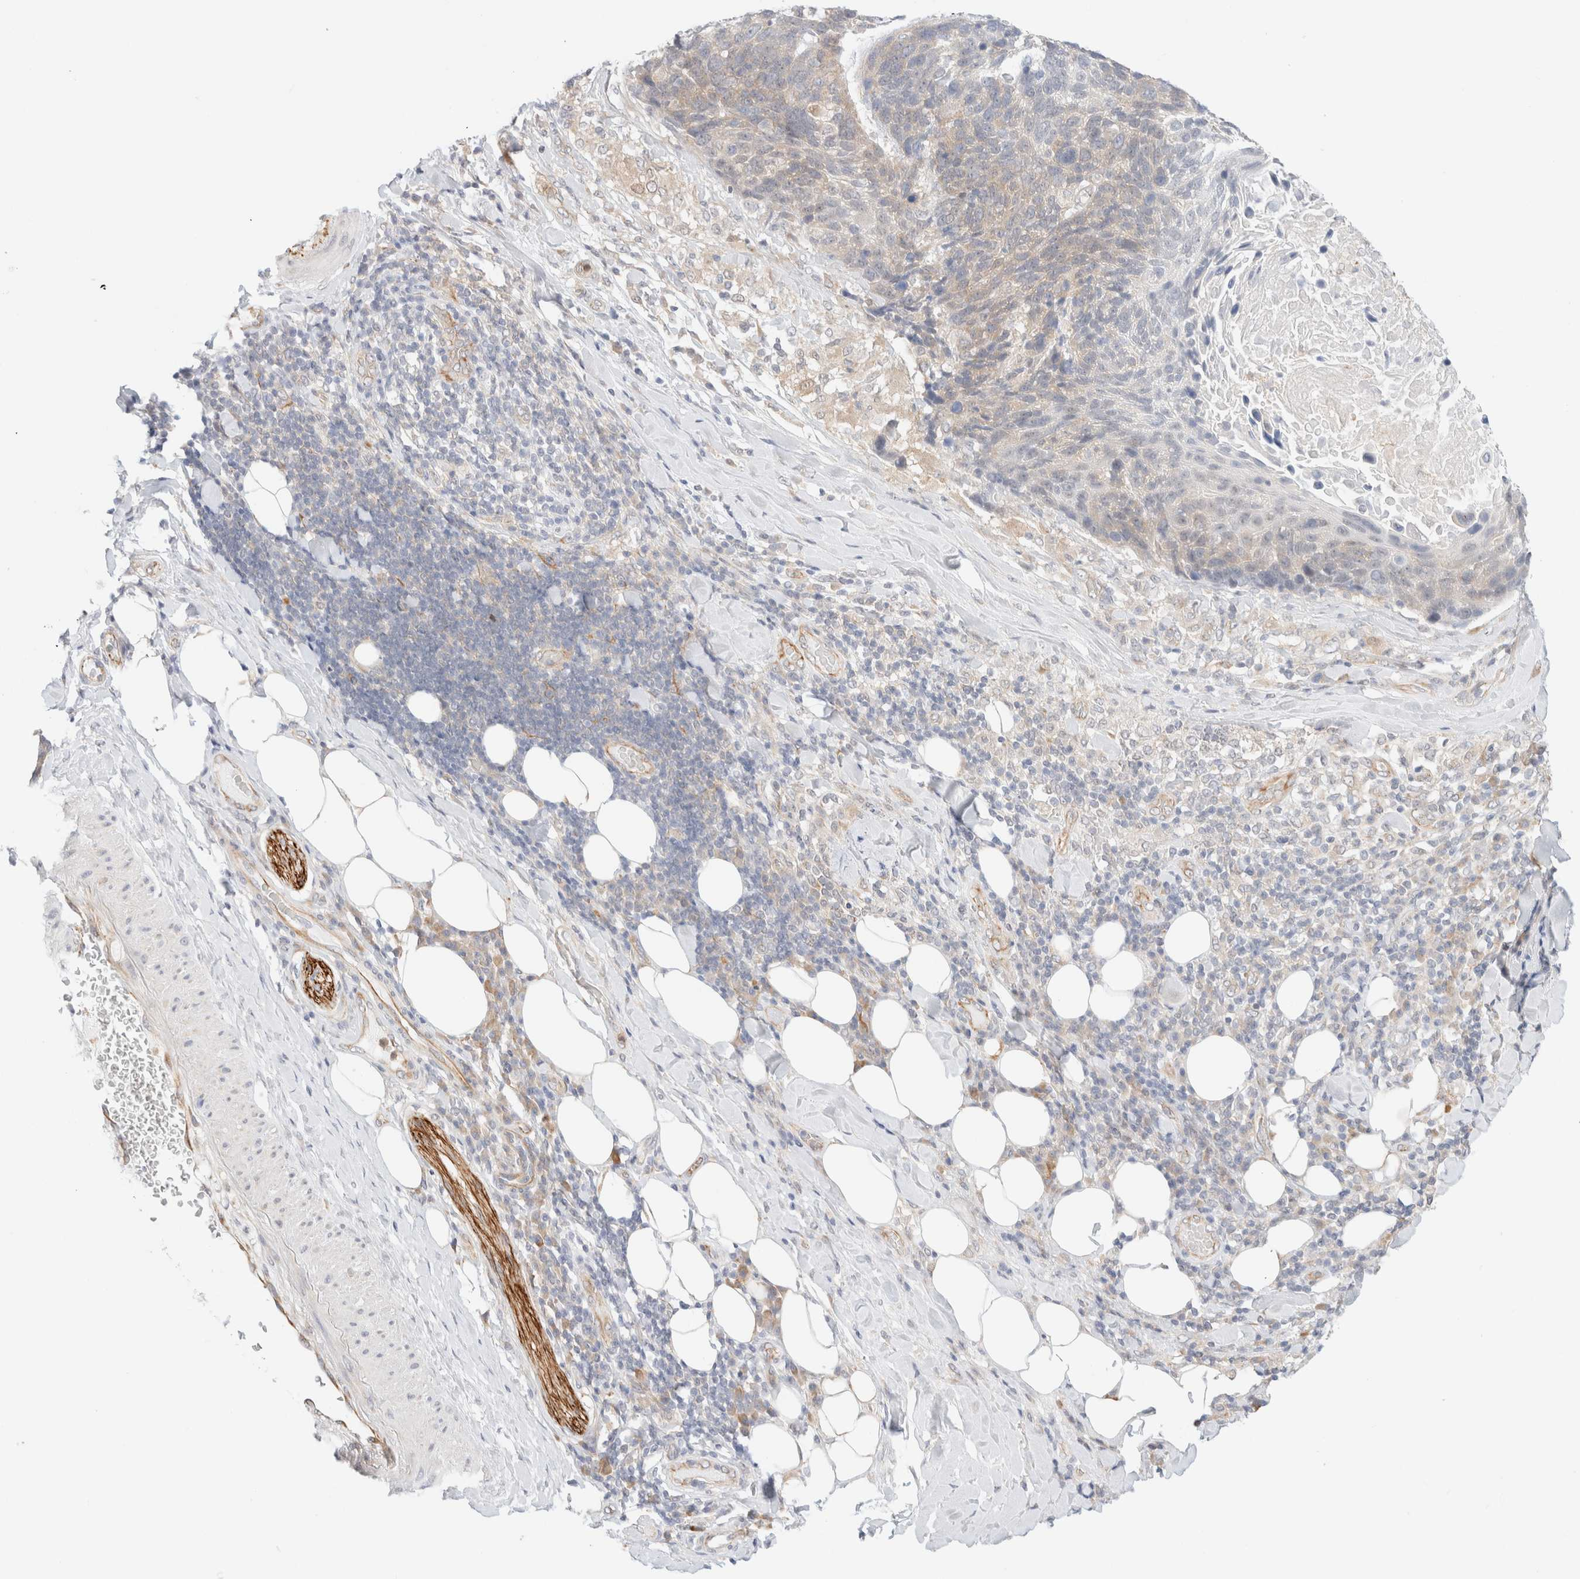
{"staining": {"intensity": "negative", "quantity": "none", "location": "none"}, "tissue": "lung cancer", "cell_type": "Tumor cells", "image_type": "cancer", "snomed": [{"axis": "morphology", "description": "Squamous cell carcinoma, NOS"}, {"axis": "topography", "description": "Lung"}], "caption": "Tumor cells are negative for protein expression in human lung cancer (squamous cell carcinoma). (DAB (3,3'-diaminobenzidine) immunohistochemistry, high magnification).", "gene": "UNC13B", "patient": {"sex": "male", "age": 66}}